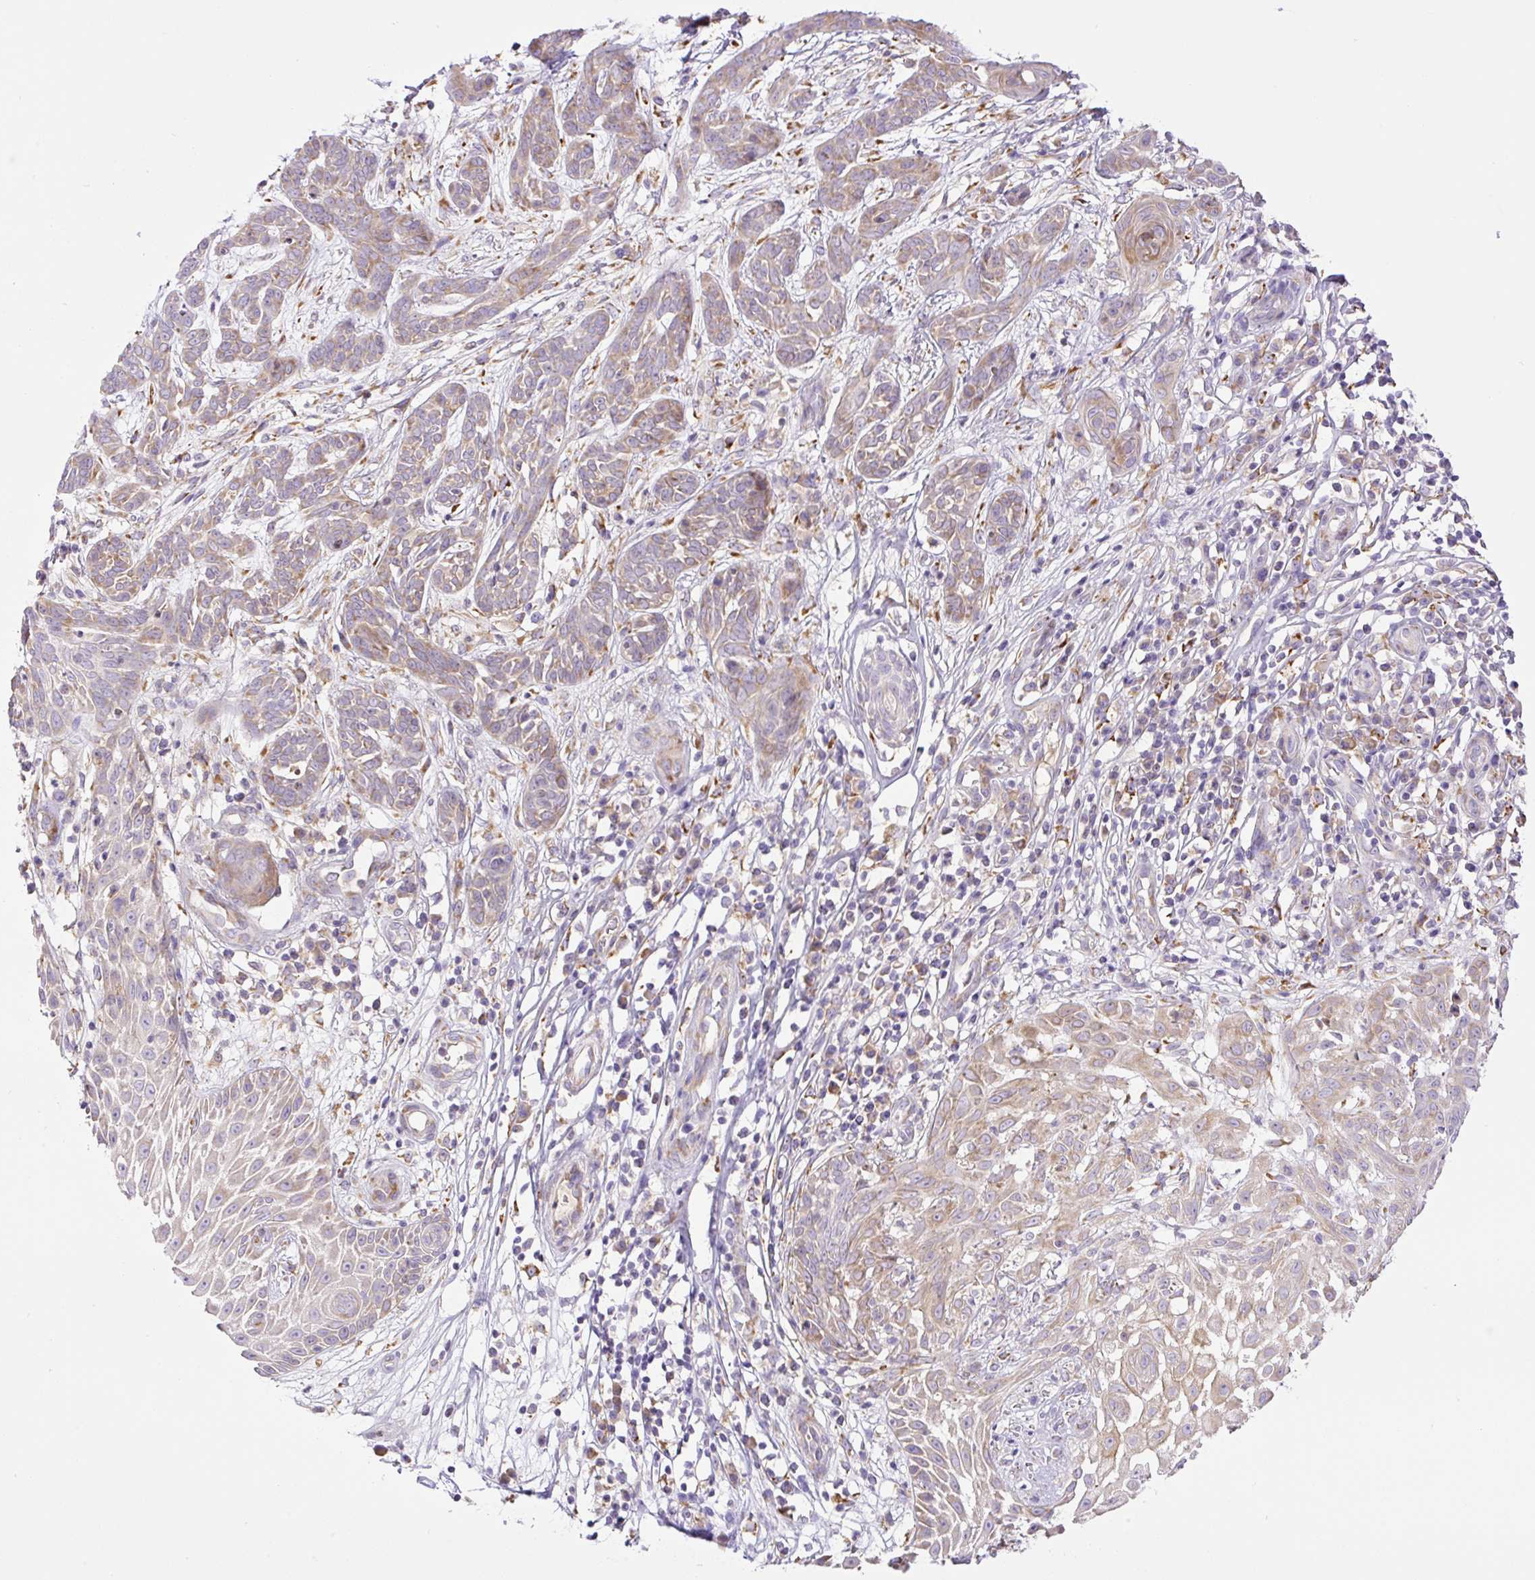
{"staining": {"intensity": "weak", "quantity": ">75%", "location": "cytoplasmic/membranous"}, "tissue": "skin cancer", "cell_type": "Tumor cells", "image_type": "cancer", "snomed": [{"axis": "morphology", "description": "Basal cell carcinoma"}, {"axis": "topography", "description": "Skin"}, {"axis": "topography", "description": "Skin, foot"}], "caption": "An immunohistochemistry (IHC) photomicrograph of neoplastic tissue is shown. Protein staining in brown labels weak cytoplasmic/membranous positivity in skin cancer (basal cell carcinoma) within tumor cells.", "gene": "POFUT1", "patient": {"sex": "female", "age": 86}}